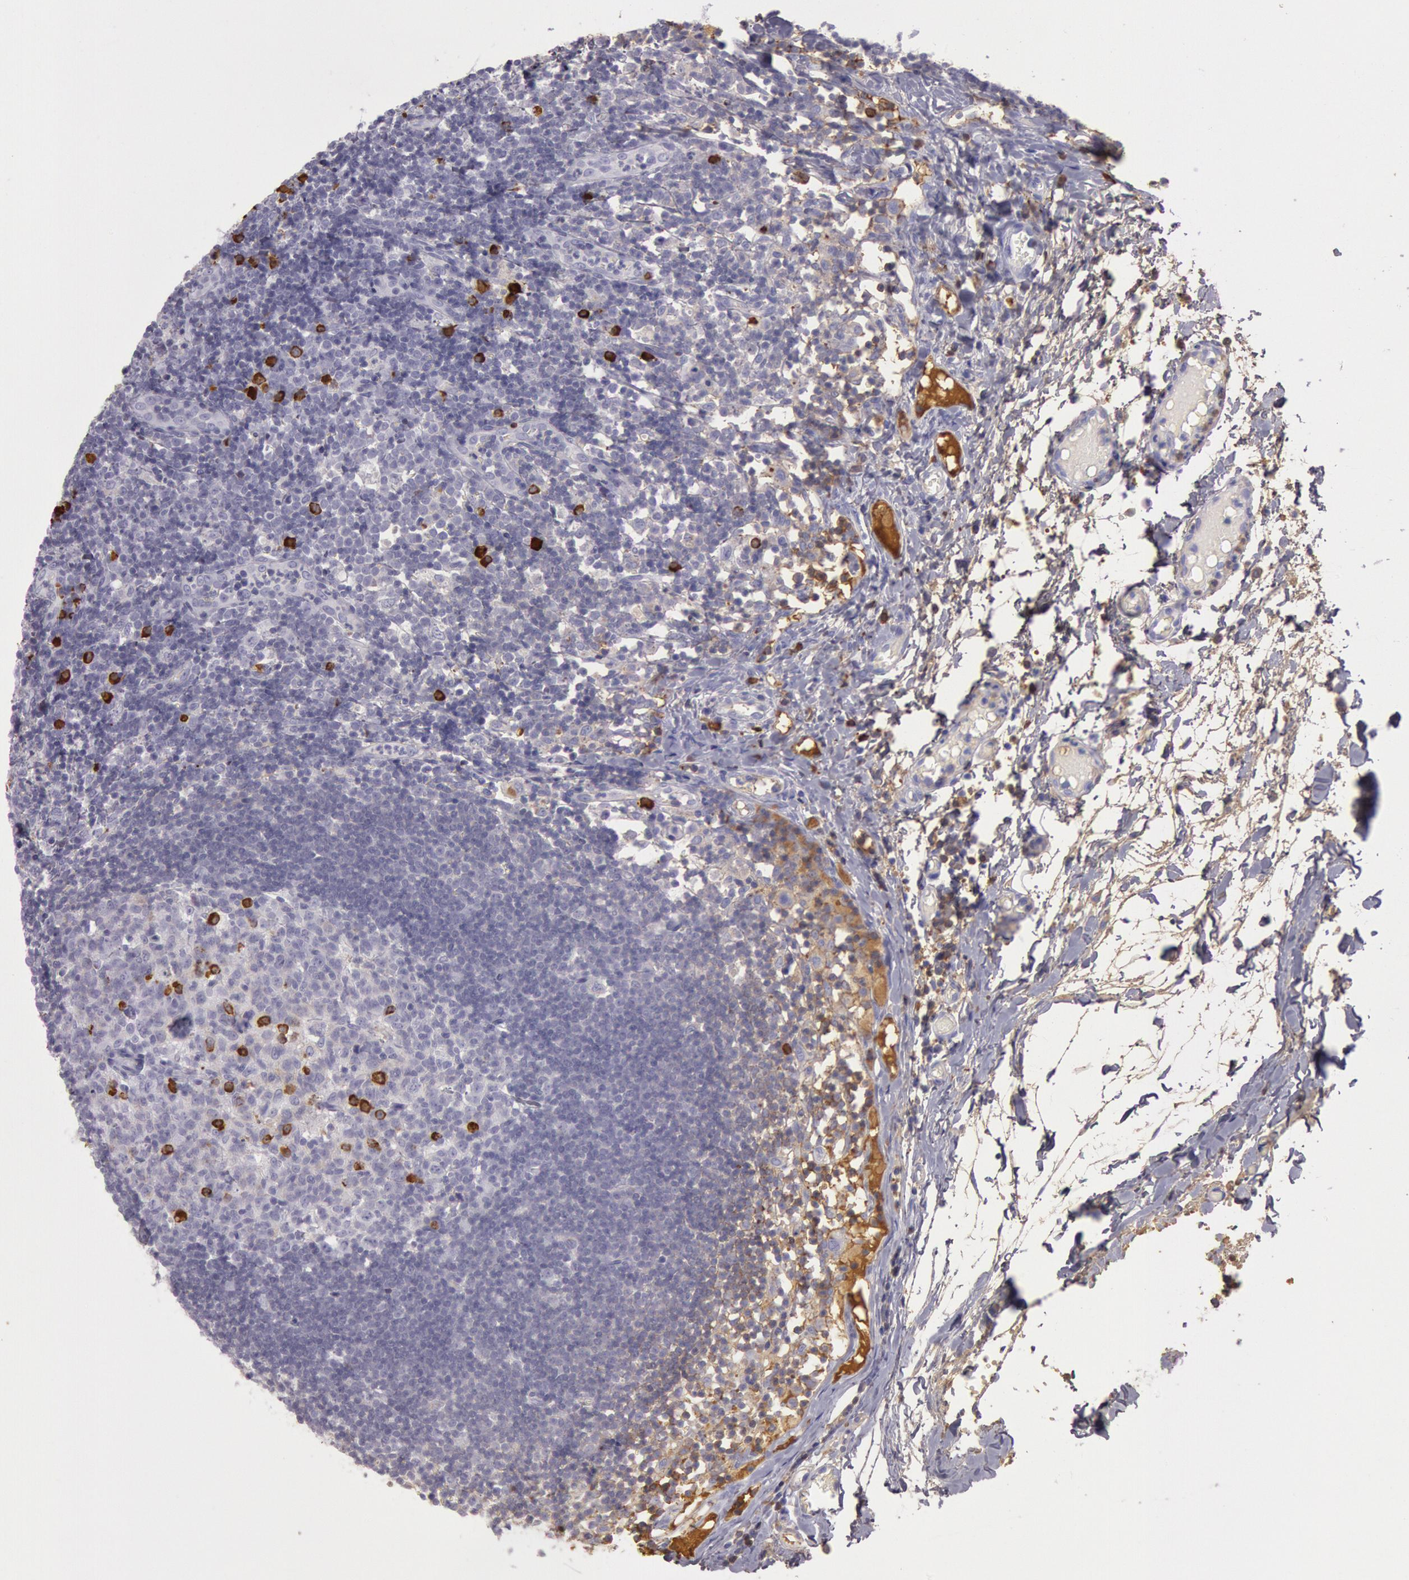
{"staining": {"intensity": "moderate", "quantity": "<25%", "location": "cytoplasmic/membranous"}, "tissue": "lymph node", "cell_type": "Germinal center cells", "image_type": "normal", "snomed": [{"axis": "morphology", "description": "Normal tissue, NOS"}, {"axis": "morphology", "description": "Inflammation, NOS"}, {"axis": "topography", "description": "Lymph node"}, {"axis": "topography", "description": "Salivary gland"}], "caption": "The photomicrograph shows staining of benign lymph node, revealing moderate cytoplasmic/membranous protein staining (brown color) within germinal center cells.", "gene": "IGHG1", "patient": {"sex": "male", "age": 3}}